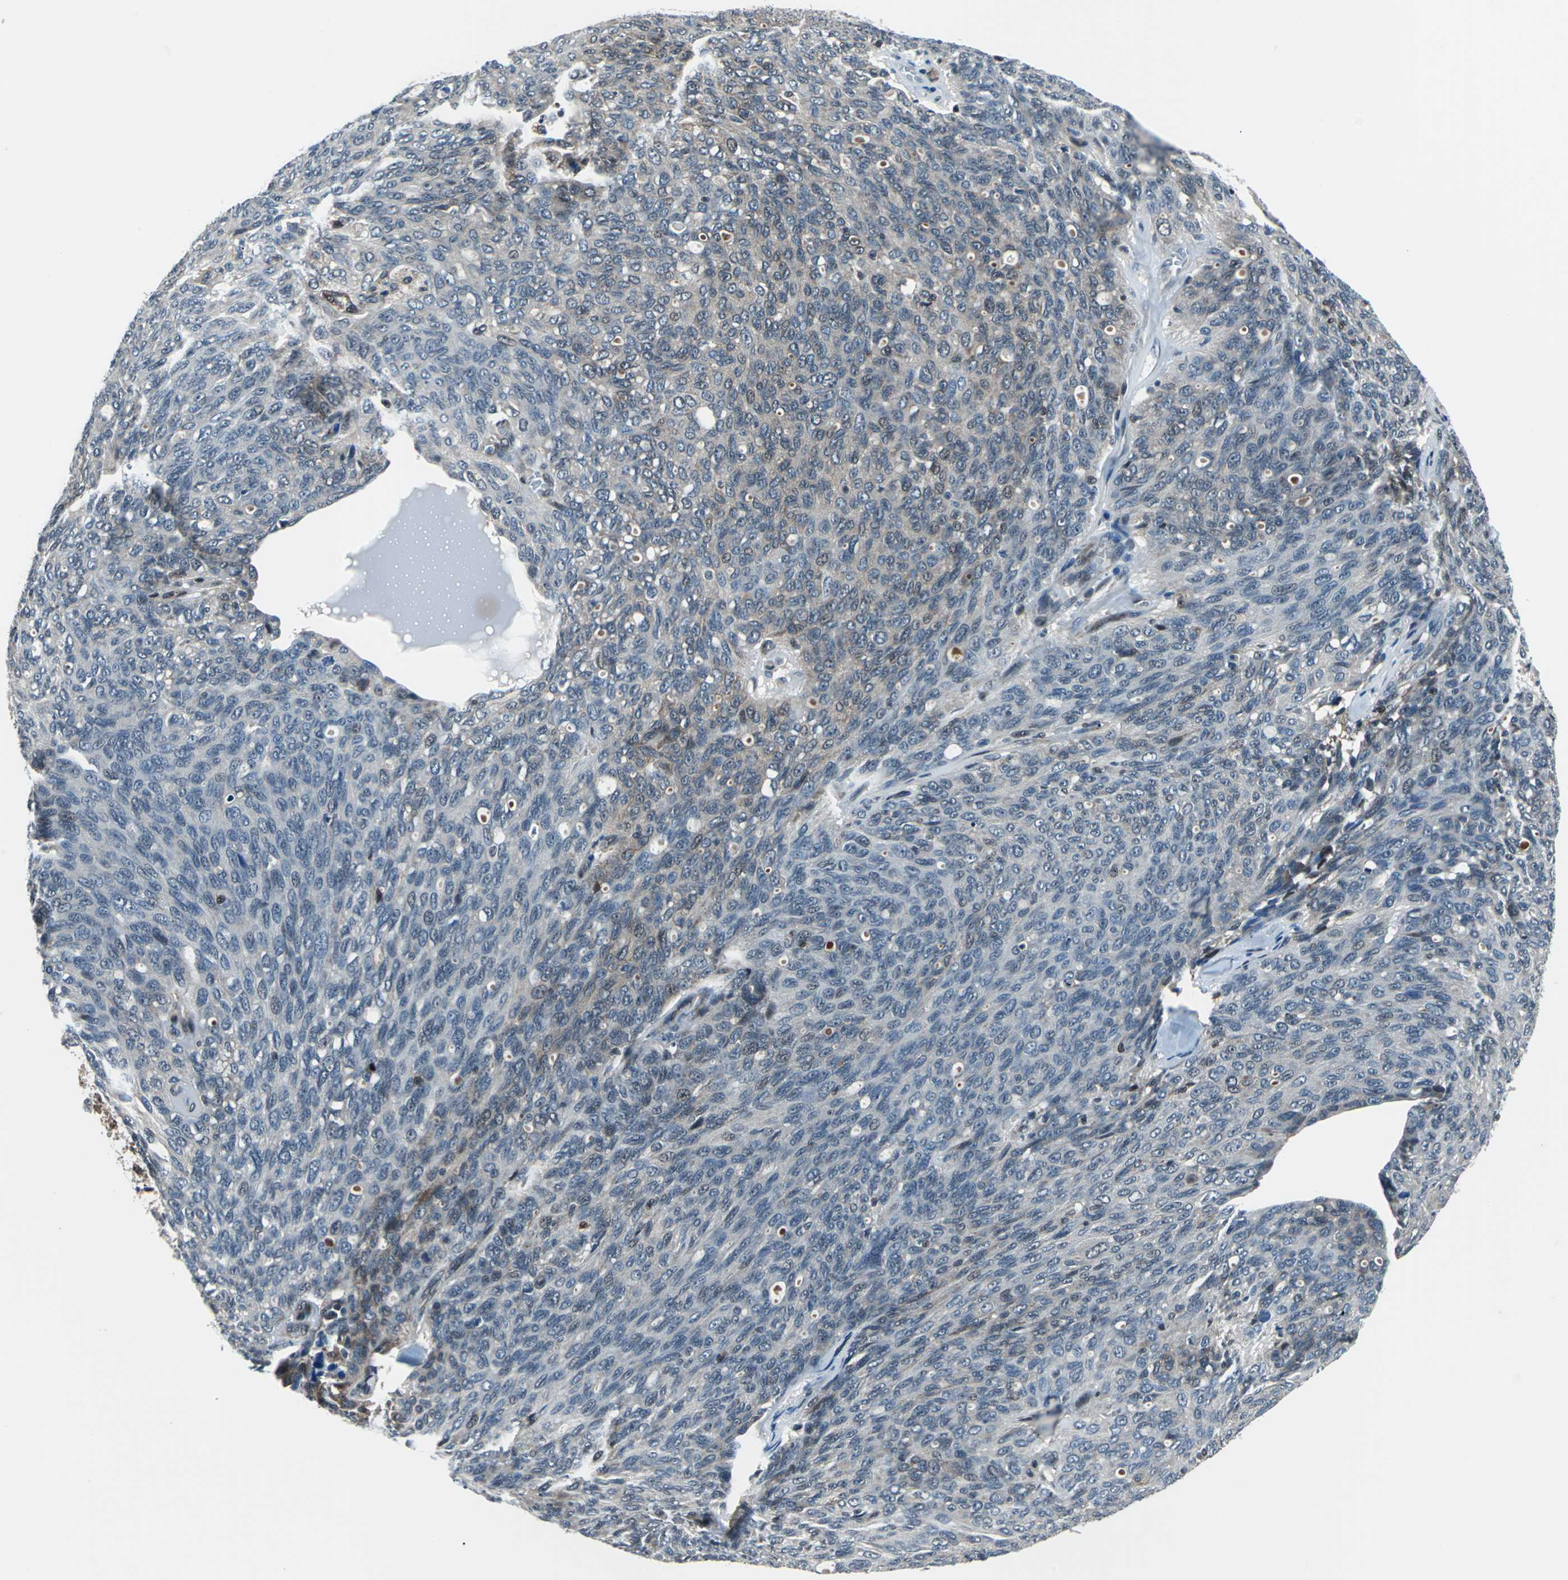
{"staining": {"intensity": "weak", "quantity": ">75%", "location": "cytoplasmic/membranous"}, "tissue": "ovarian cancer", "cell_type": "Tumor cells", "image_type": "cancer", "snomed": [{"axis": "morphology", "description": "Carcinoma, endometroid"}, {"axis": "topography", "description": "Ovary"}], "caption": "Protein expression analysis of ovarian cancer exhibits weak cytoplasmic/membranous expression in approximately >75% of tumor cells.", "gene": "POLR3K", "patient": {"sex": "female", "age": 60}}